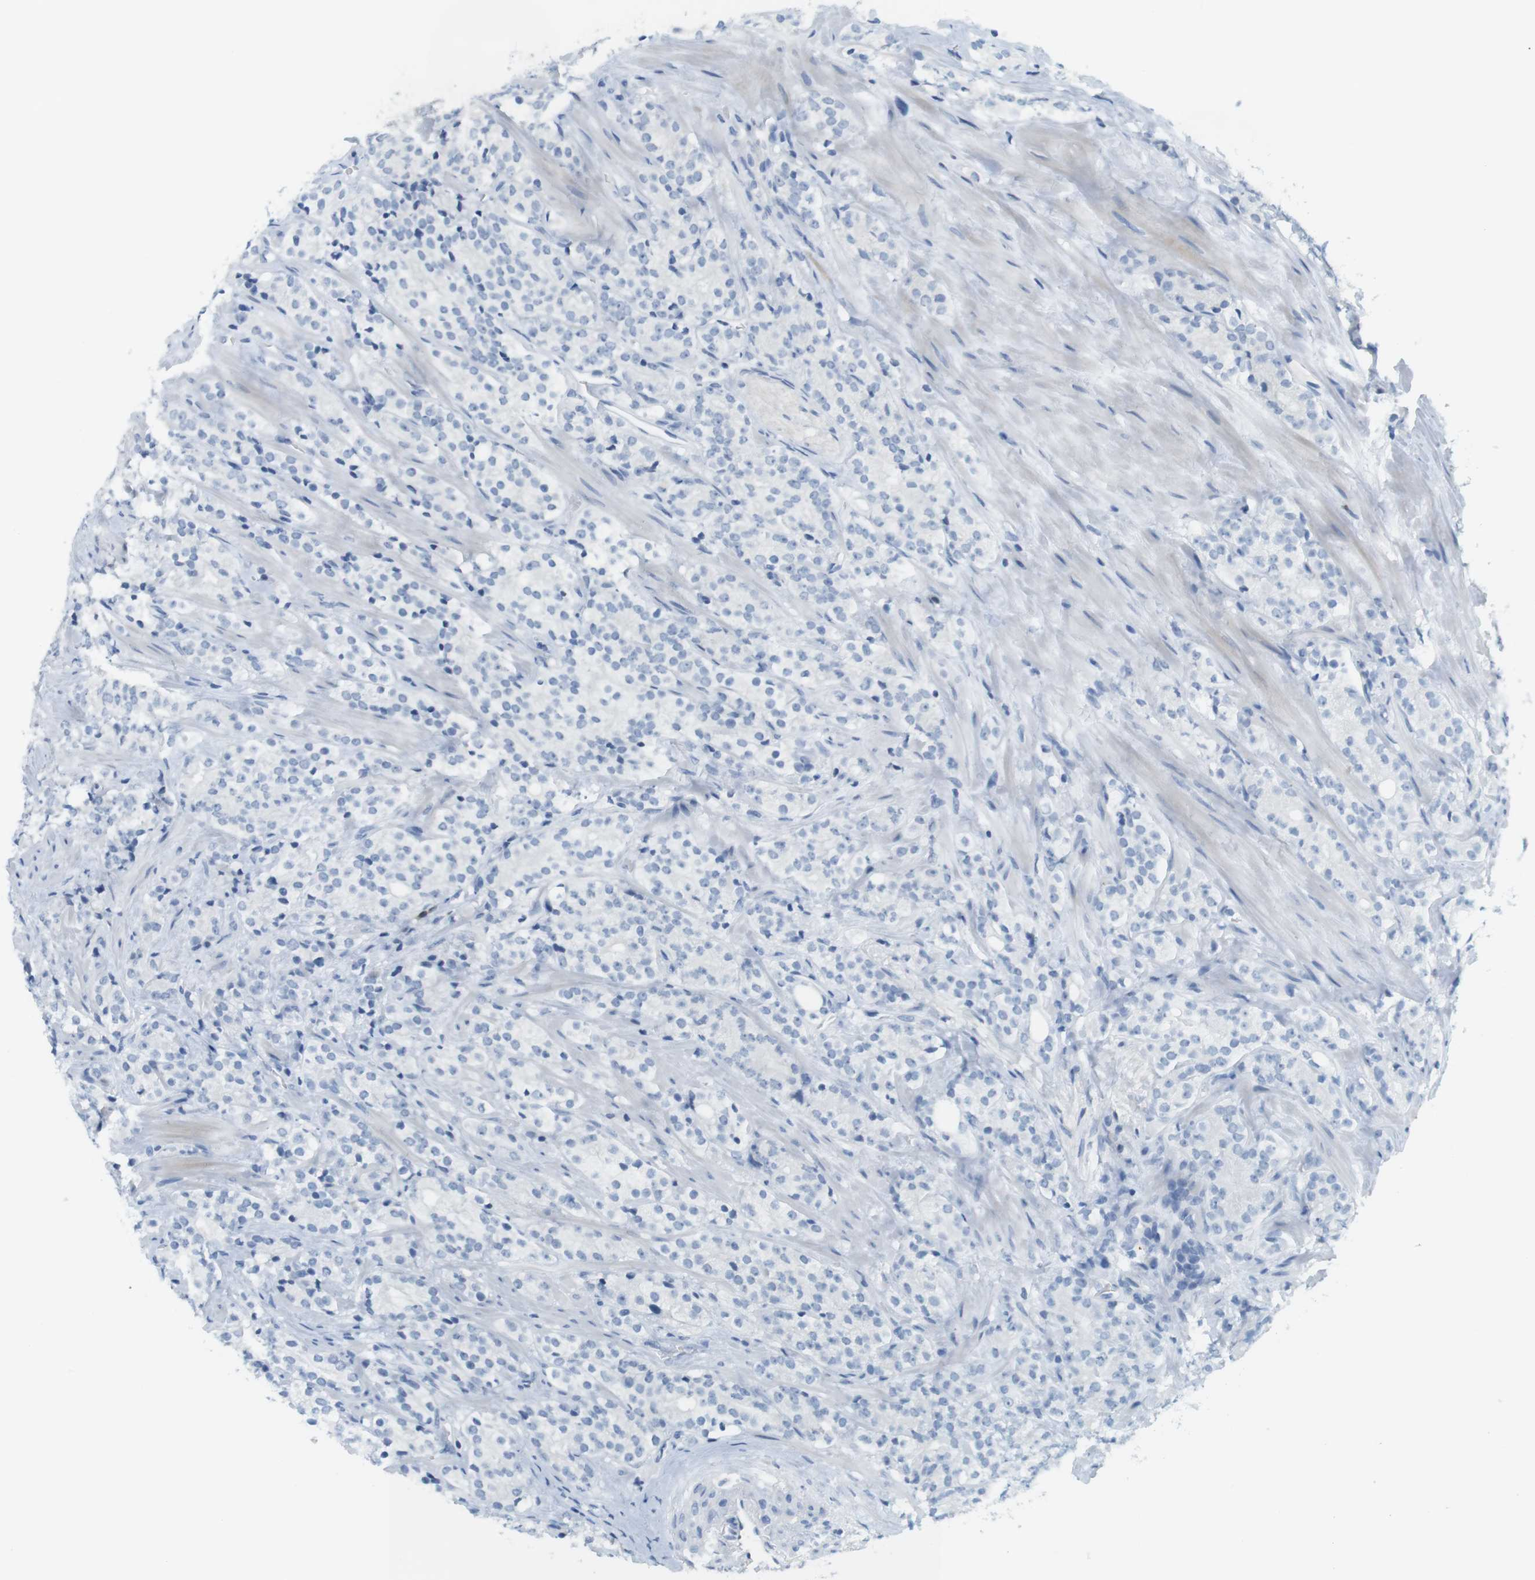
{"staining": {"intensity": "negative", "quantity": "none", "location": "none"}, "tissue": "prostate cancer", "cell_type": "Tumor cells", "image_type": "cancer", "snomed": [{"axis": "morphology", "description": "Adenocarcinoma, High grade"}, {"axis": "topography", "description": "Prostate"}], "caption": "This is an immunohistochemistry histopathology image of prostate cancer (high-grade adenocarcinoma). There is no staining in tumor cells.", "gene": "CREB3L2", "patient": {"sex": "male", "age": 71}}